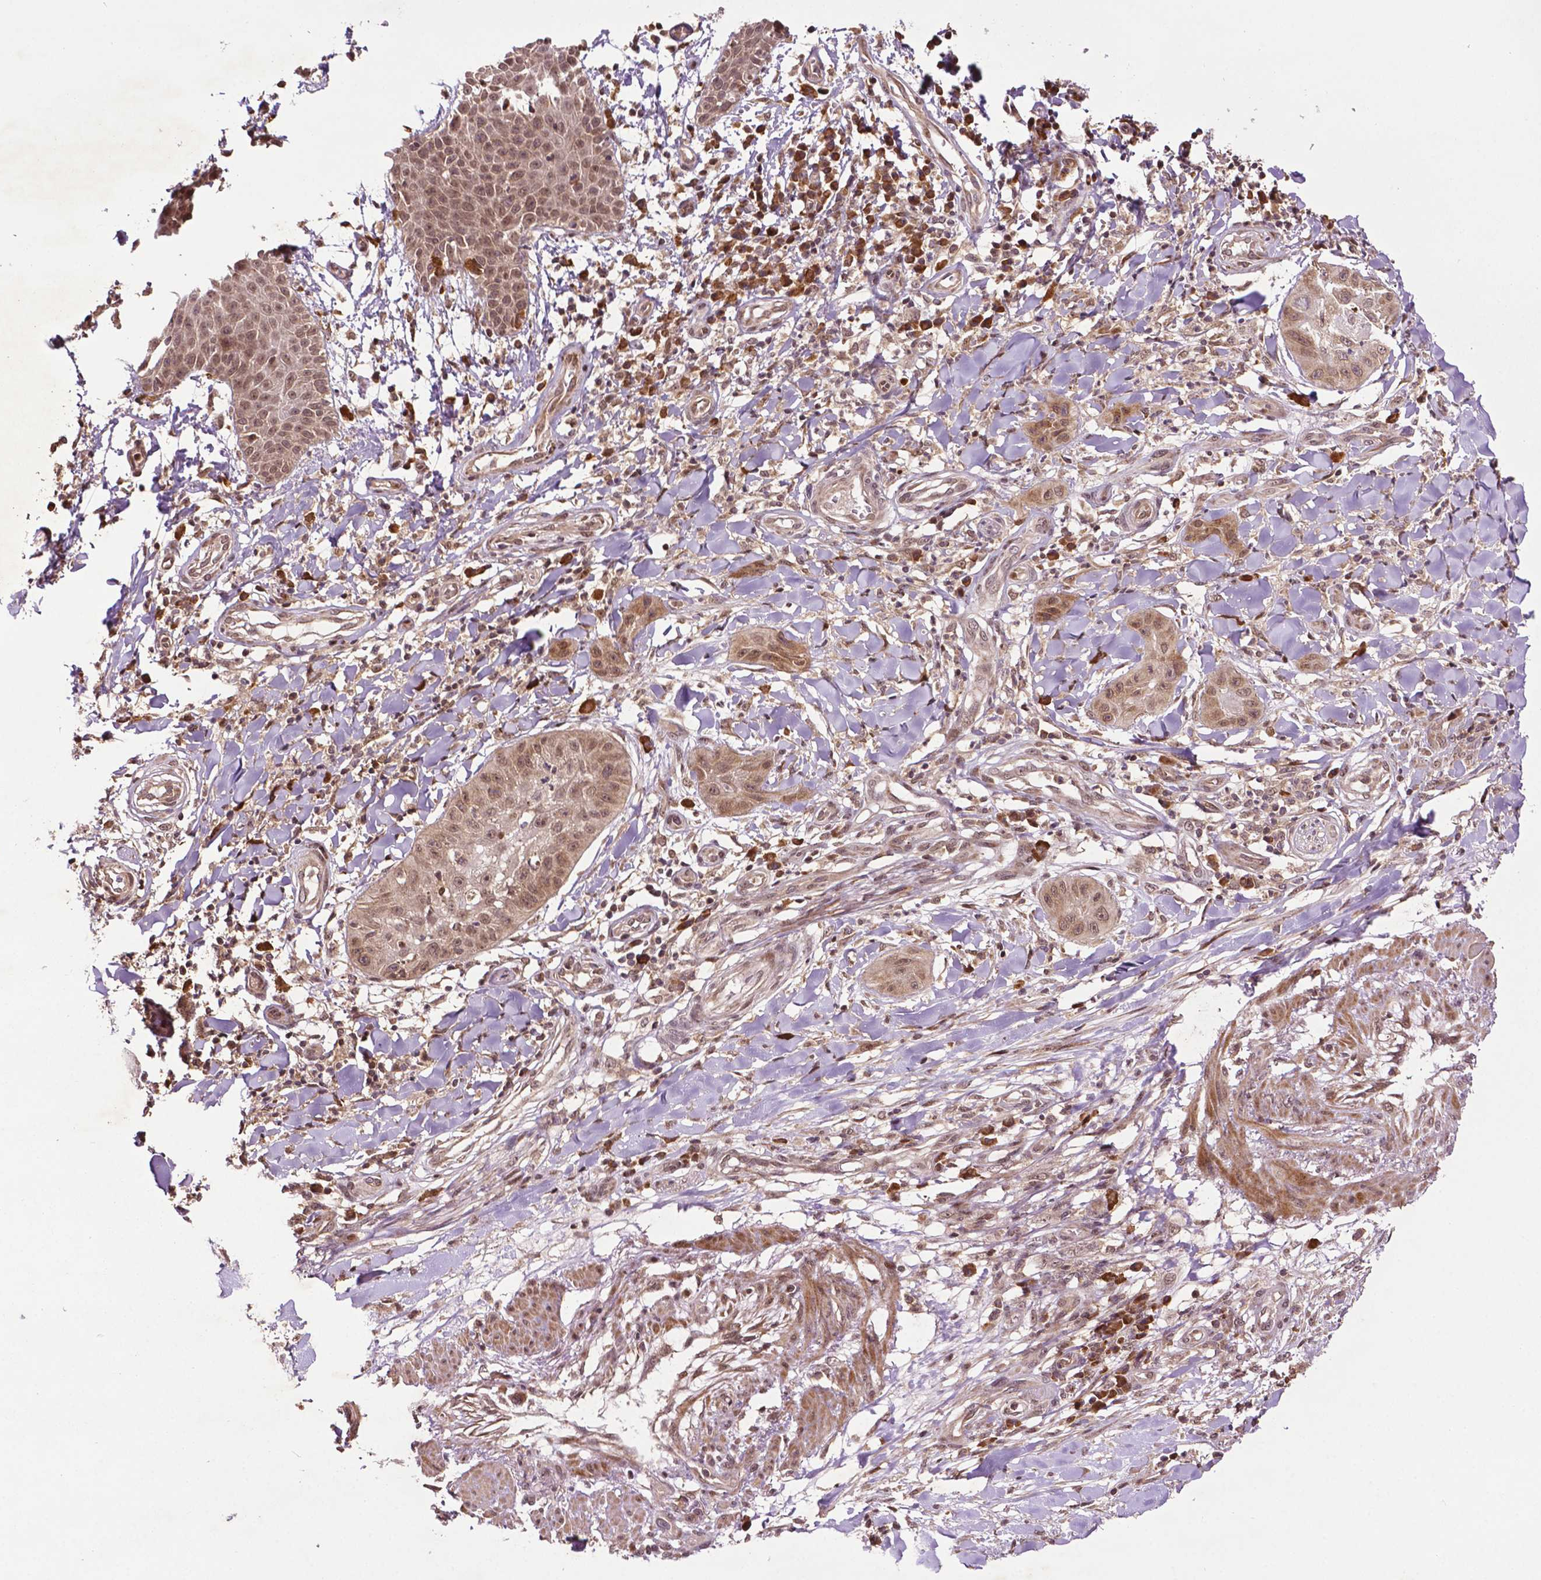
{"staining": {"intensity": "moderate", "quantity": ">75%", "location": "nuclear"}, "tissue": "skin cancer", "cell_type": "Tumor cells", "image_type": "cancer", "snomed": [{"axis": "morphology", "description": "Squamous cell carcinoma, NOS"}, {"axis": "topography", "description": "Skin"}], "caption": "Immunohistochemical staining of human skin squamous cell carcinoma displays medium levels of moderate nuclear positivity in approximately >75% of tumor cells.", "gene": "TMX2", "patient": {"sex": "male", "age": 70}}